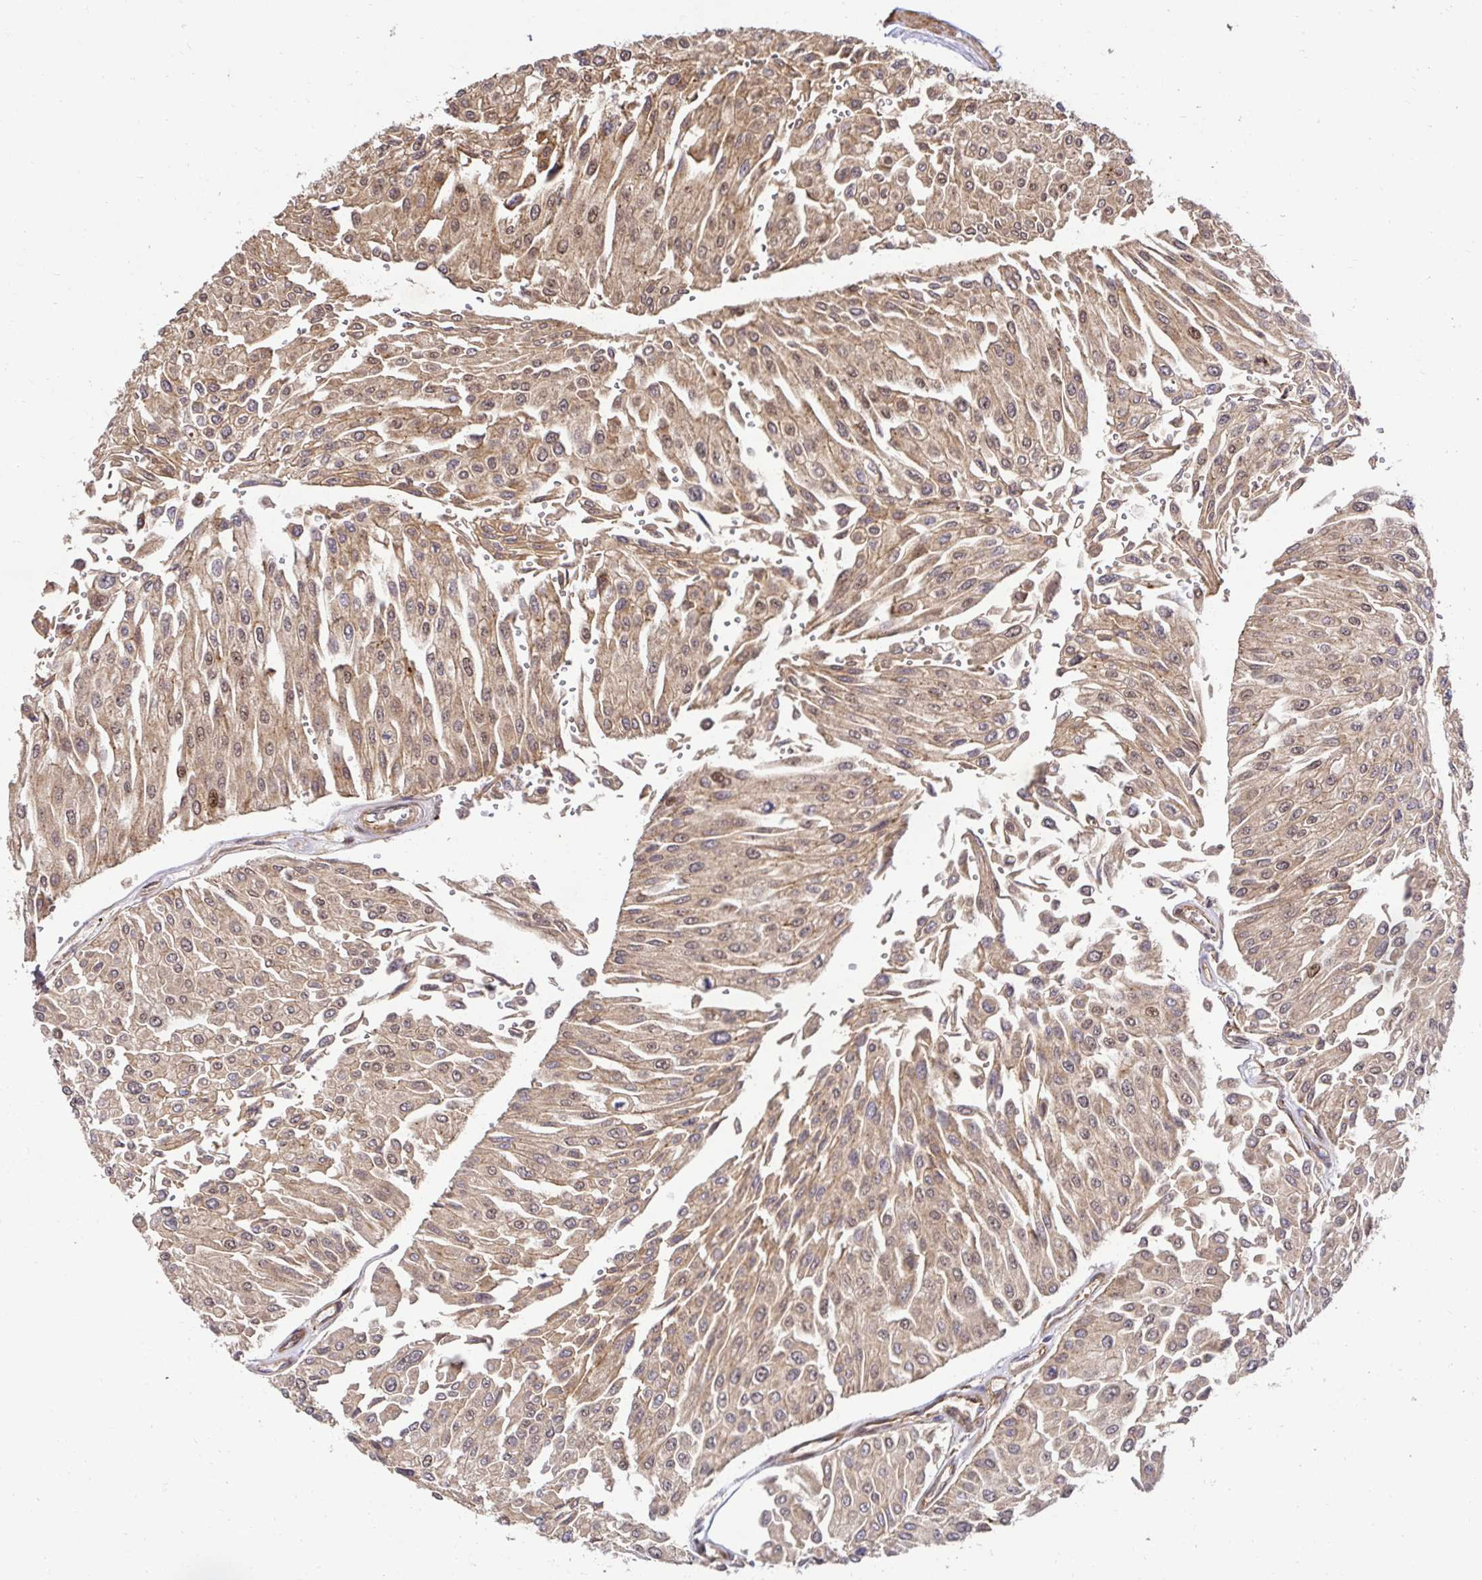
{"staining": {"intensity": "weak", "quantity": "25%-75%", "location": "cytoplasmic/membranous"}, "tissue": "urothelial cancer", "cell_type": "Tumor cells", "image_type": "cancer", "snomed": [{"axis": "morphology", "description": "Urothelial carcinoma, NOS"}, {"axis": "topography", "description": "Urinary bladder"}], "caption": "Tumor cells demonstrate low levels of weak cytoplasmic/membranous positivity in about 25%-75% of cells in transitional cell carcinoma.", "gene": "PSMA4", "patient": {"sex": "male", "age": 67}}